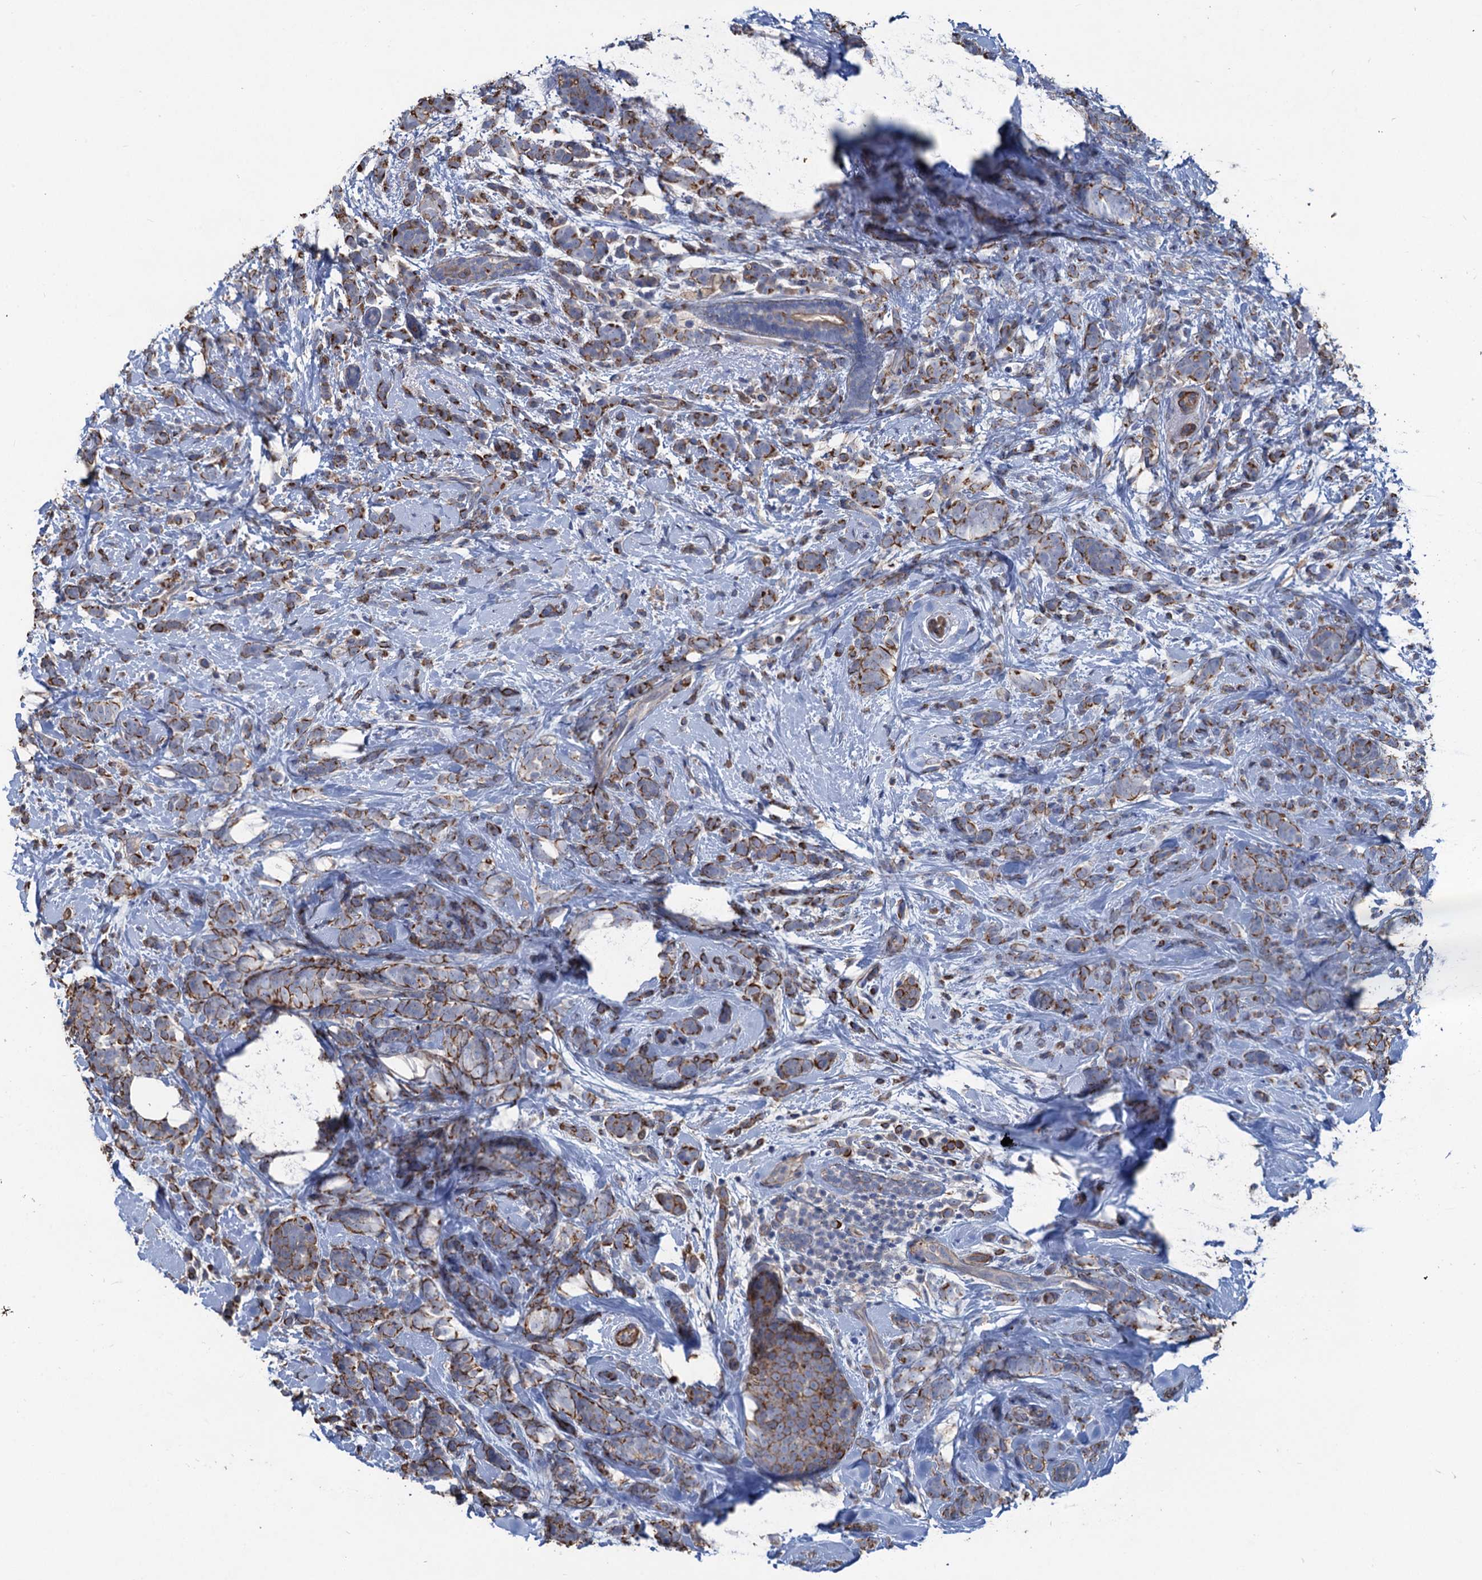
{"staining": {"intensity": "strong", "quantity": "25%-75%", "location": "cytoplasmic/membranous"}, "tissue": "breast cancer", "cell_type": "Tumor cells", "image_type": "cancer", "snomed": [{"axis": "morphology", "description": "Lobular carcinoma"}, {"axis": "topography", "description": "Breast"}], "caption": "Protein positivity by IHC demonstrates strong cytoplasmic/membranous expression in about 25%-75% of tumor cells in breast cancer.", "gene": "SMCO3", "patient": {"sex": "female", "age": 58}}